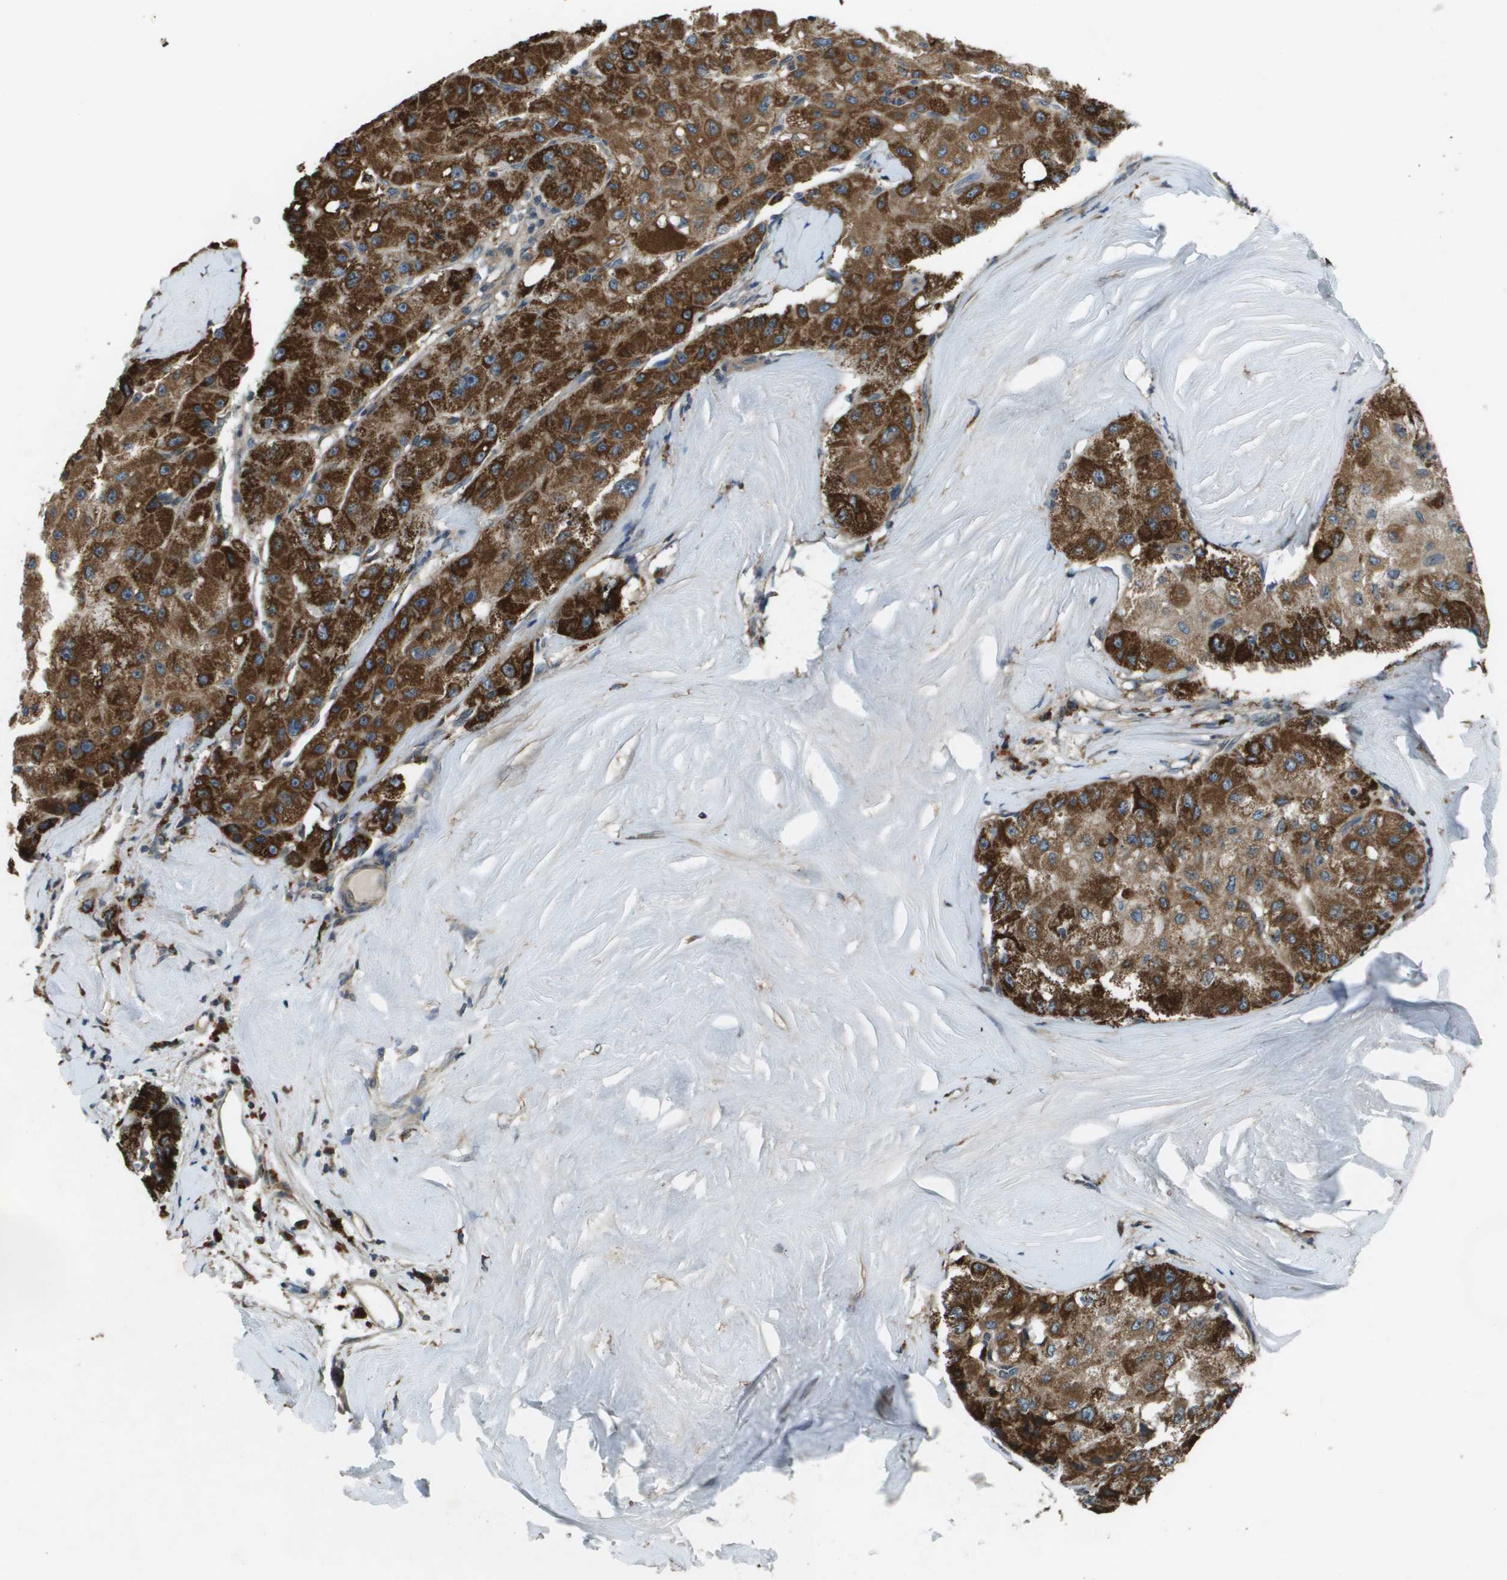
{"staining": {"intensity": "strong", "quantity": ">75%", "location": "cytoplasmic/membranous"}, "tissue": "liver cancer", "cell_type": "Tumor cells", "image_type": "cancer", "snomed": [{"axis": "morphology", "description": "Carcinoma, Hepatocellular, NOS"}, {"axis": "topography", "description": "Liver"}], "caption": "This histopathology image exhibits IHC staining of liver cancer, with high strong cytoplasmic/membranous expression in about >75% of tumor cells.", "gene": "CDKN2C", "patient": {"sex": "male", "age": 80}}